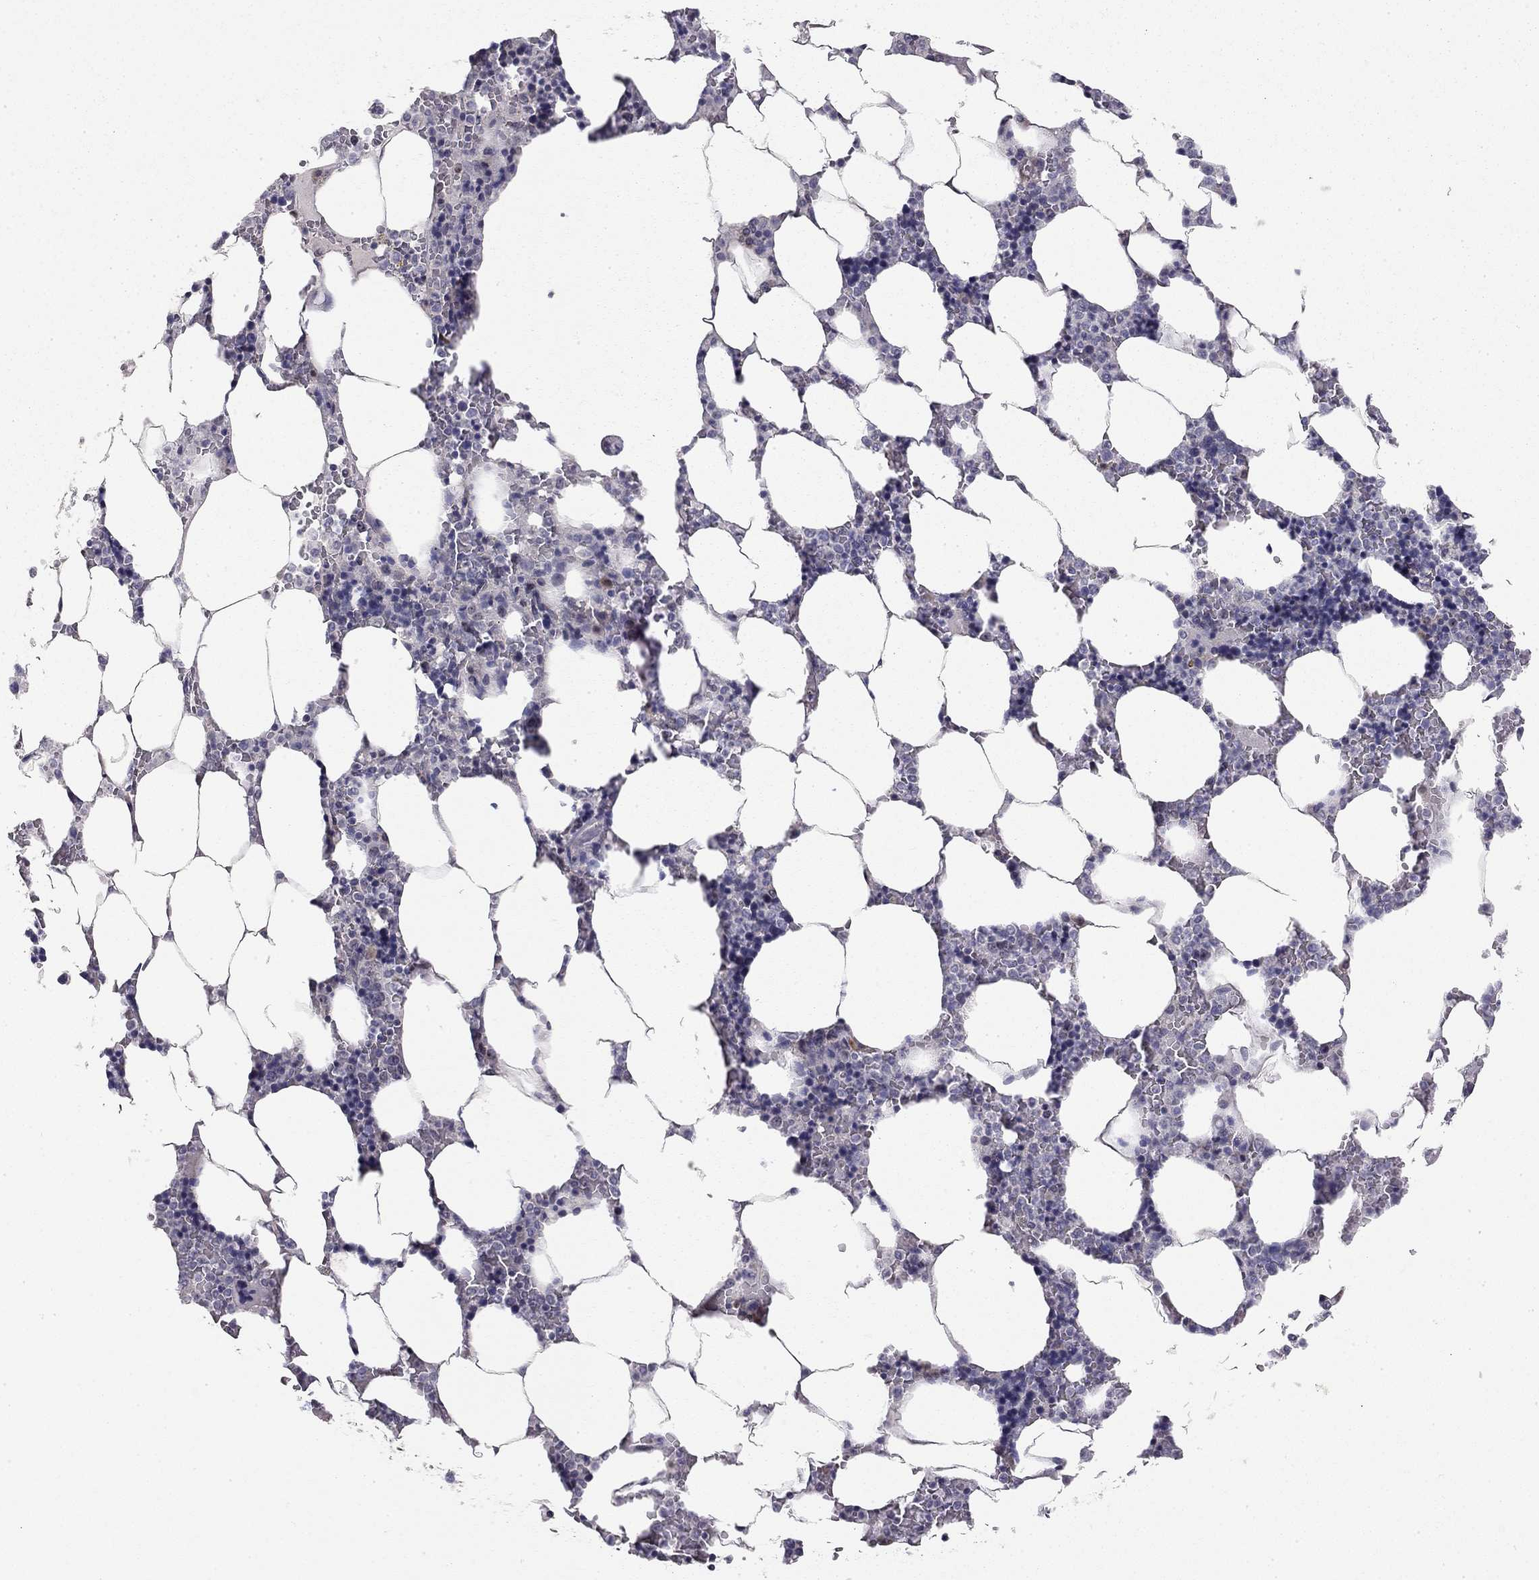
{"staining": {"intensity": "negative", "quantity": "none", "location": "none"}, "tissue": "bone marrow", "cell_type": "Hematopoietic cells", "image_type": "normal", "snomed": [{"axis": "morphology", "description": "Normal tissue, NOS"}, {"axis": "topography", "description": "Bone marrow"}], "caption": "This is an IHC micrograph of benign bone marrow. There is no positivity in hematopoietic cells.", "gene": "STXBP6", "patient": {"sex": "male", "age": 63}}